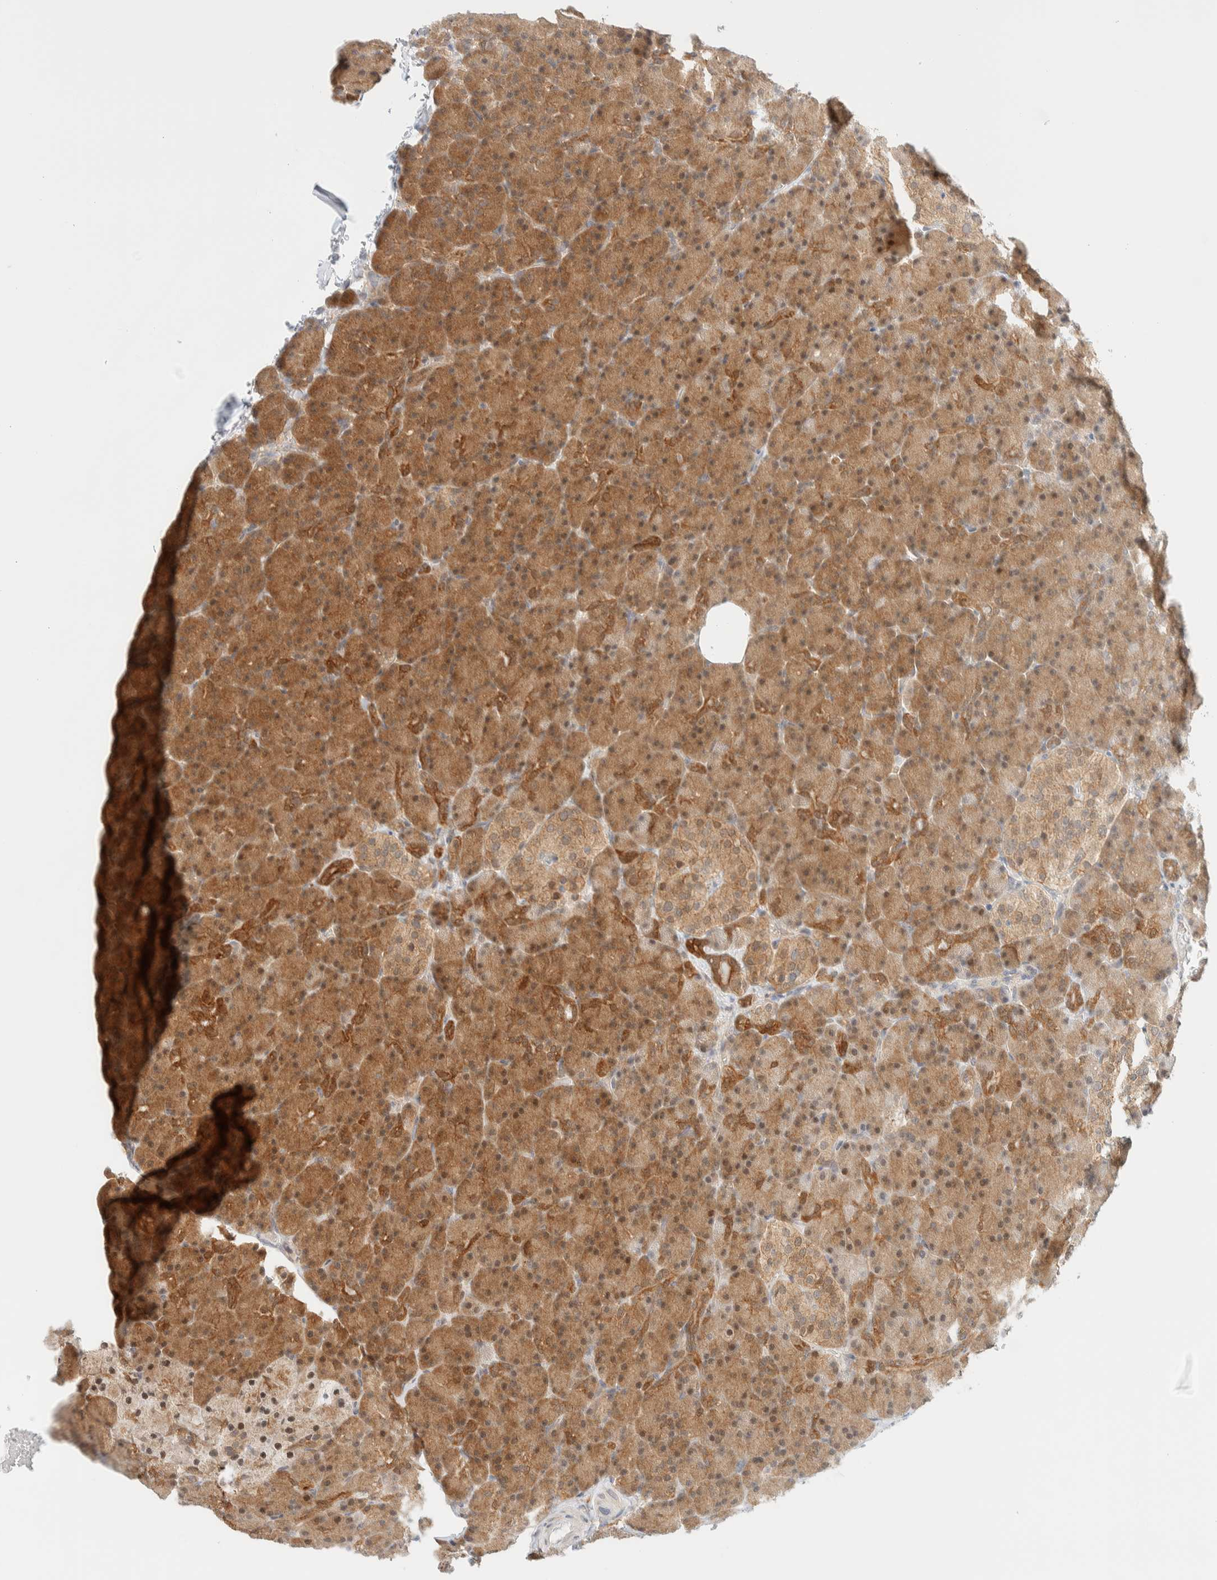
{"staining": {"intensity": "moderate", "quantity": ">75%", "location": "cytoplasmic/membranous"}, "tissue": "pancreas", "cell_type": "Exocrine glandular cells", "image_type": "normal", "snomed": [{"axis": "morphology", "description": "Normal tissue, NOS"}, {"axis": "topography", "description": "Pancreas"}], "caption": "Immunohistochemical staining of benign pancreas displays medium levels of moderate cytoplasmic/membranous positivity in about >75% of exocrine glandular cells.", "gene": "PCYT2", "patient": {"sex": "female", "age": 43}}